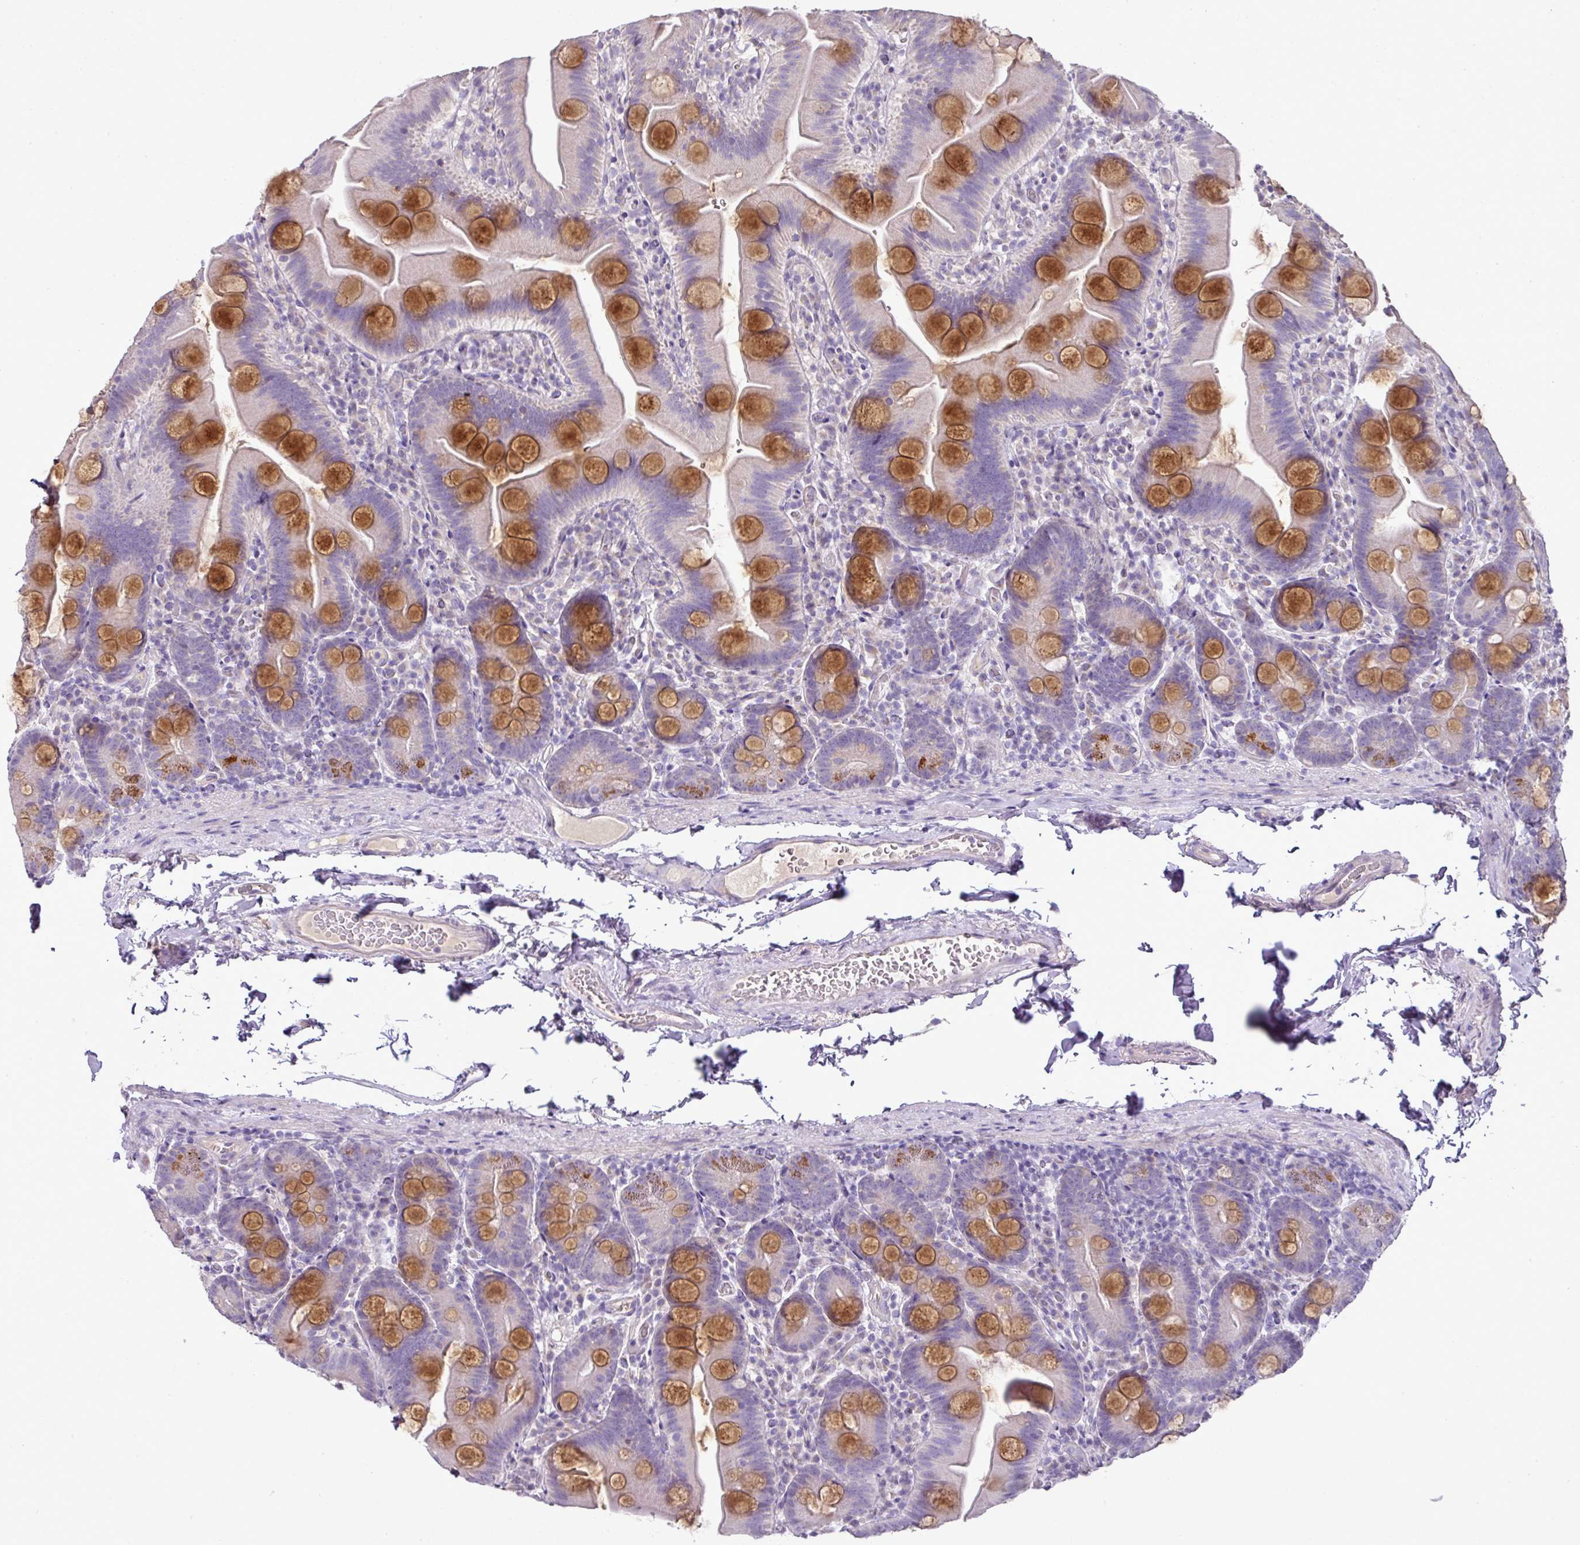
{"staining": {"intensity": "strong", "quantity": "25%-75%", "location": "cytoplasmic/membranous"}, "tissue": "small intestine", "cell_type": "Glandular cells", "image_type": "normal", "snomed": [{"axis": "morphology", "description": "Normal tissue, NOS"}, {"axis": "topography", "description": "Small intestine"}], "caption": "Small intestine stained with a brown dye displays strong cytoplasmic/membranous positive positivity in approximately 25%-75% of glandular cells.", "gene": "BRINP2", "patient": {"sex": "female", "age": 68}}